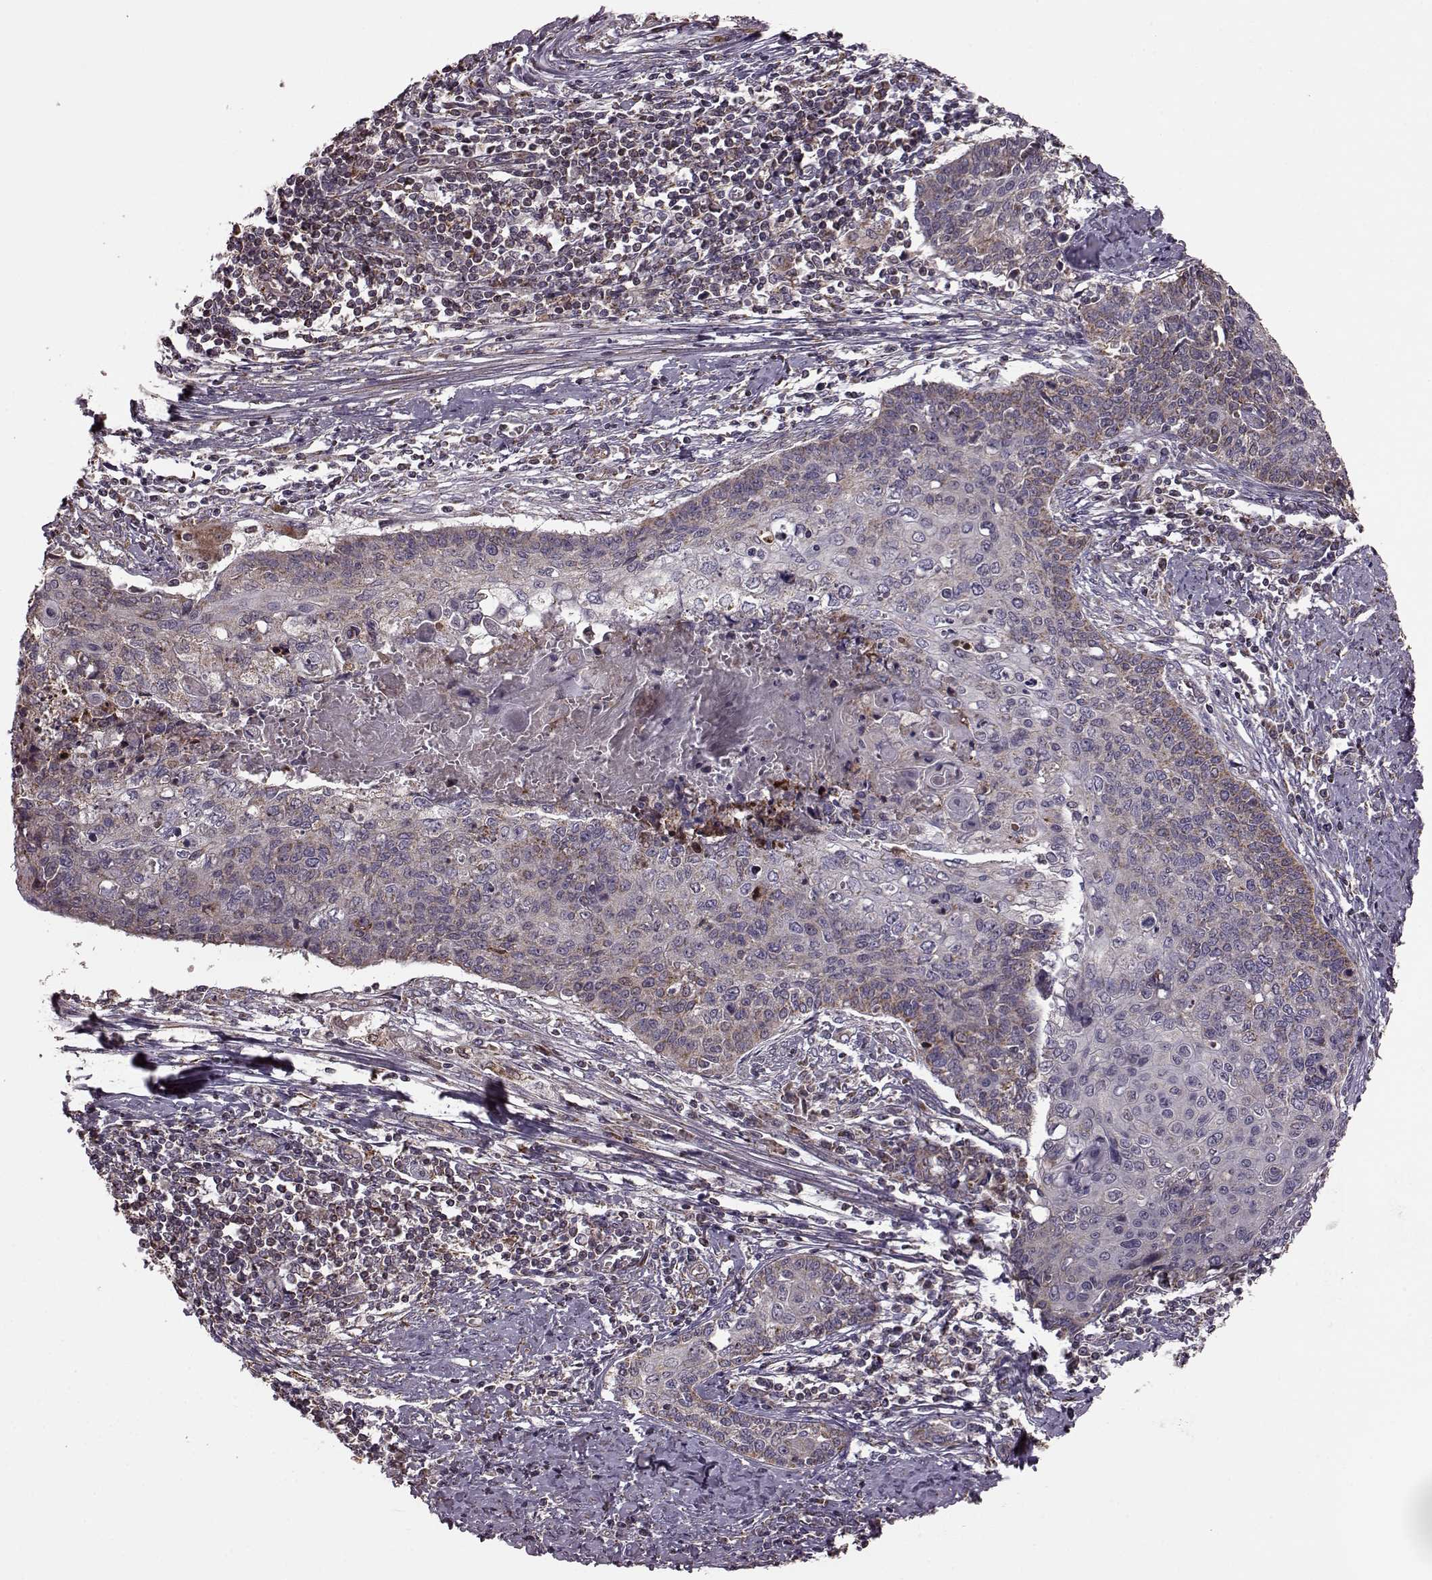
{"staining": {"intensity": "weak", "quantity": "25%-75%", "location": "cytoplasmic/membranous"}, "tissue": "cervical cancer", "cell_type": "Tumor cells", "image_type": "cancer", "snomed": [{"axis": "morphology", "description": "Squamous cell carcinoma, NOS"}, {"axis": "topography", "description": "Cervix"}], "caption": "Weak cytoplasmic/membranous protein staining is appreciated in about 25%-75% of tumor cells in cervical cancer.", "gene": "PUDP", "patient": {"sex": "female", "age": 39}}